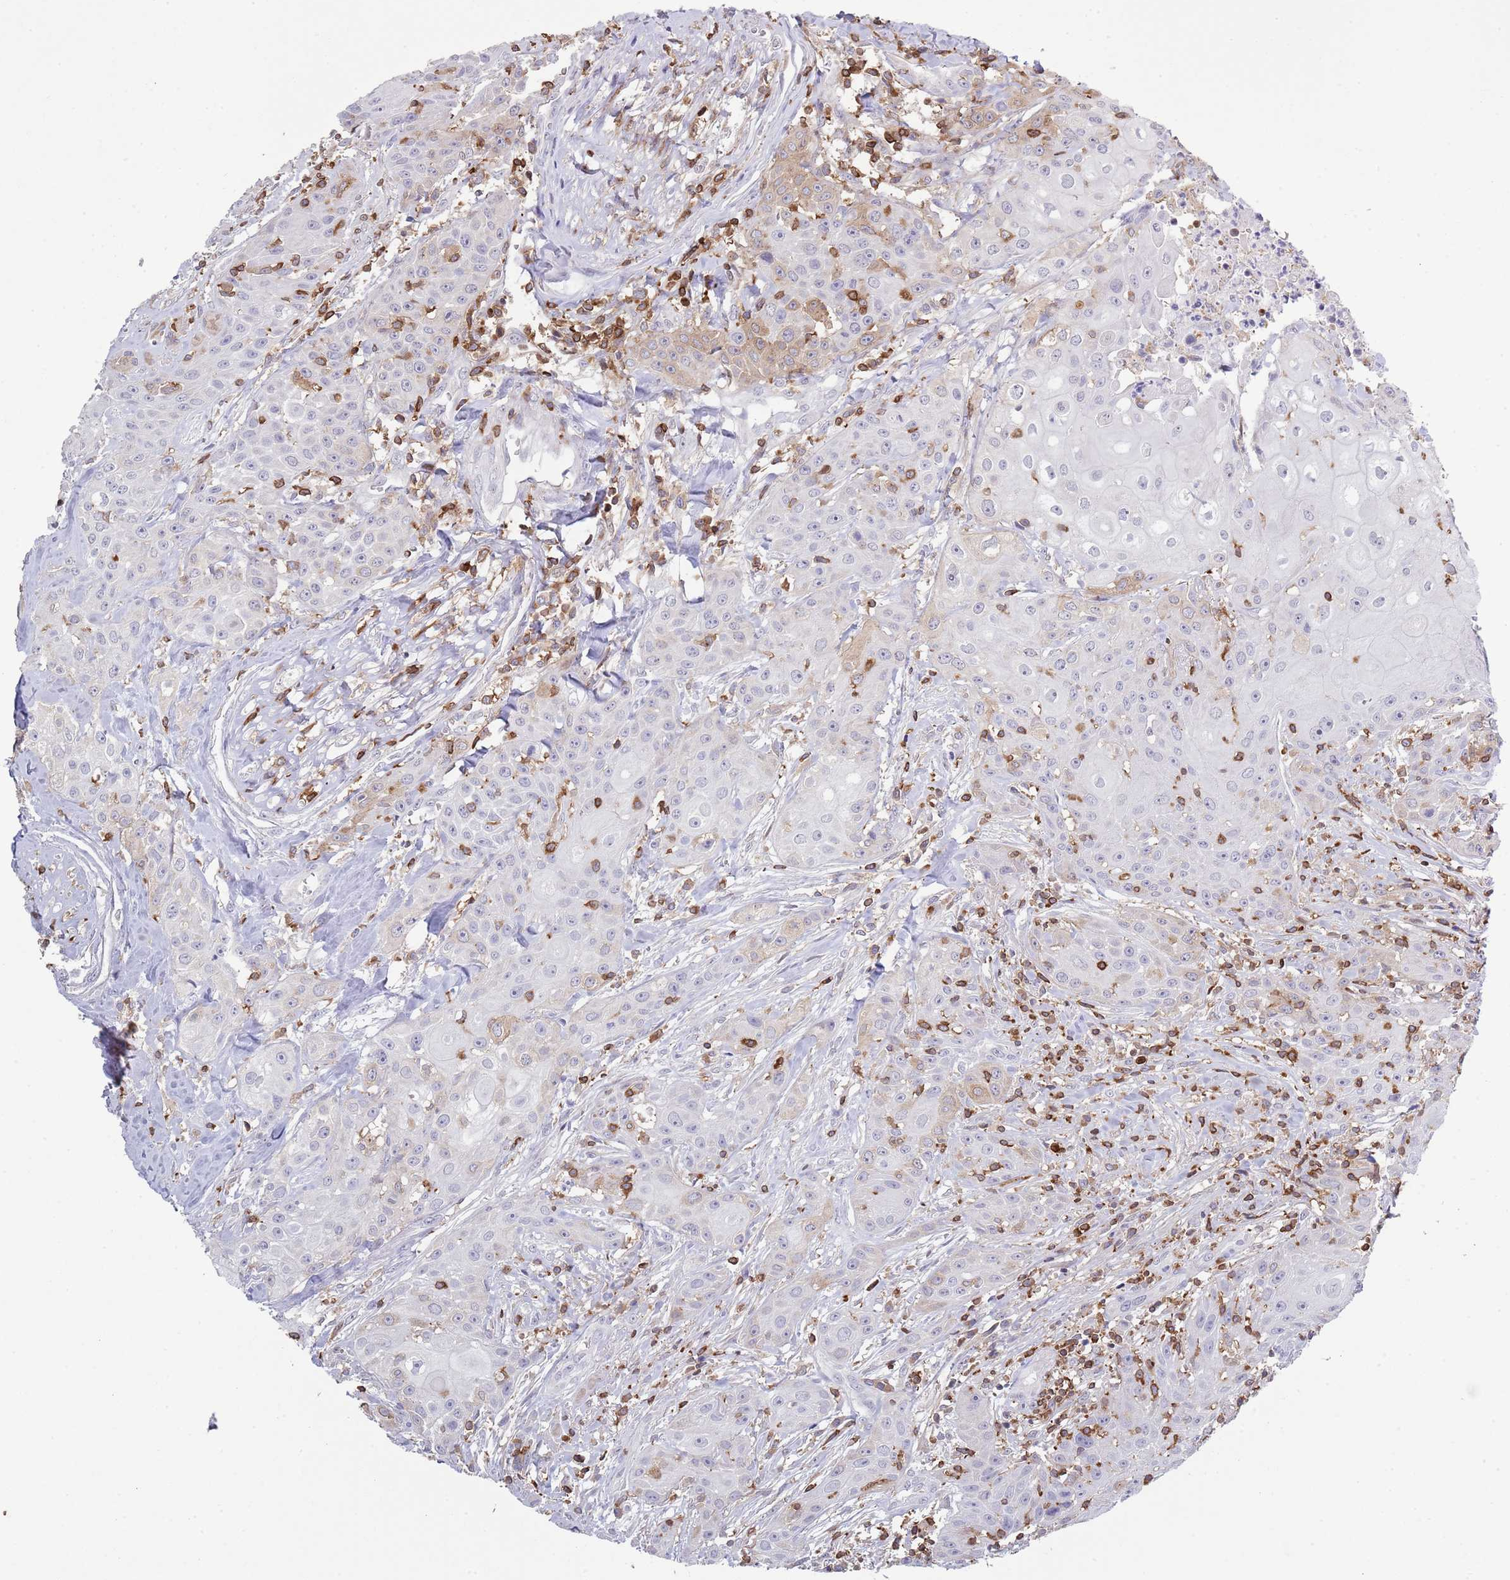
{"staining": {"intensity": "weak", "quantity": "<25%", "location": "cytoplasmic/membranous"}, "tissue": "head and neck cancer", "cell_type": "Tumor cells", "image_type": "cancer", "snomed": [{"axis": "morphology", "description": "Squamous cell carcinoma, NOS"}, {"axis": "topography", "description": "Oral tissue"}, {"axis": "topography", "description": "Head-Neck"}], "caption": "Immunohistochemistry of squamous cell carcinoma (head and neck) displays no positivity in tumor cells.", "gene": "LPXN", "patient": {"sex": "female", "age": 82}}